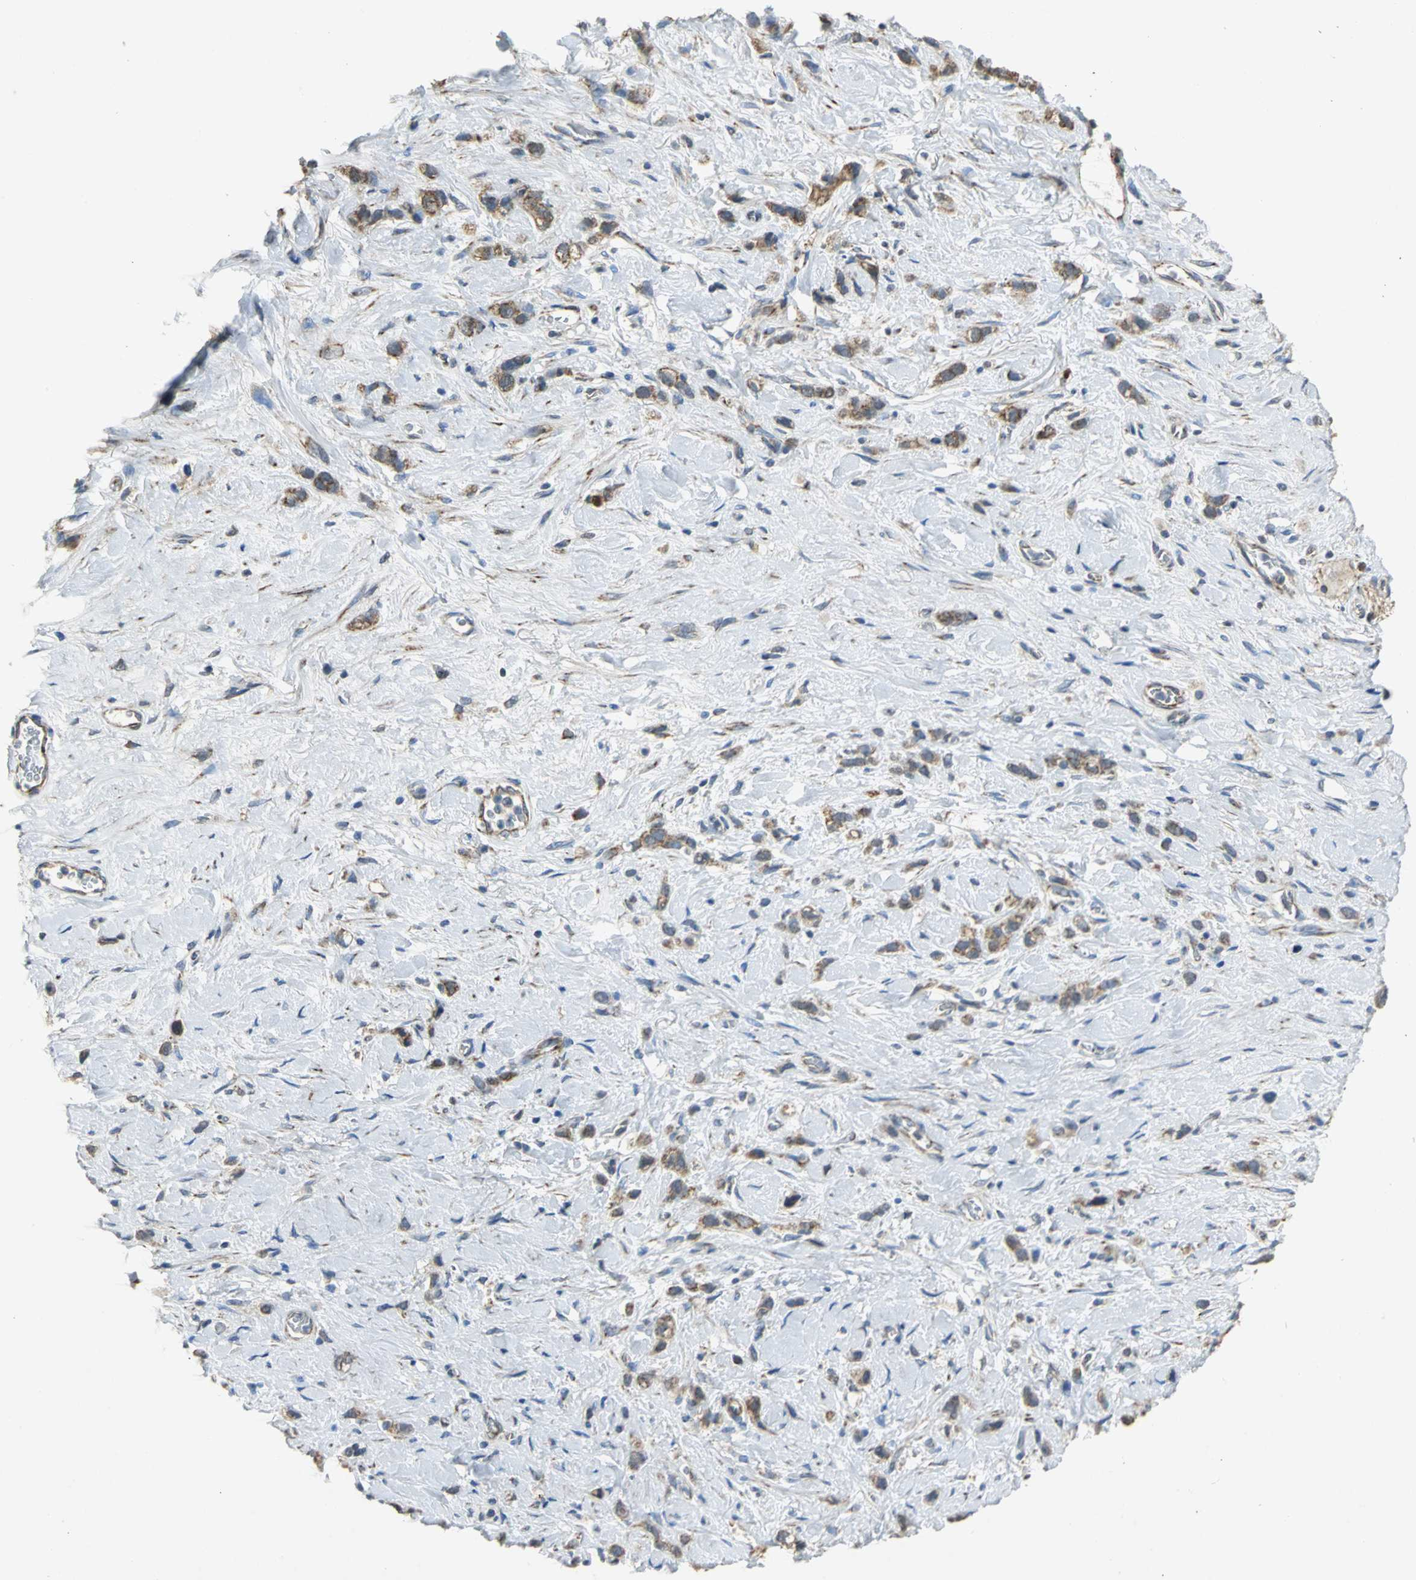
{"staining": {"intensity": "strong", "quantity": ">75%", "location": "cytoplasmic/membranous"}, "tissue": "stomach cancer", "cell_type": "Tumor cells", "image_type": "cancer", "snomed": [{"axis": "morphology", "description": "Normal tissue, NOS"}, {"axis": "morphology", "description": "Adenocarcinoma, NOS"}, {"axis": "morphology", "description": "Adenocarcinoma, High grade"}, {"axis": "topography", "description": "Stomach, upper"}, {"axis": "topography", "description": "Stomach"}], "caption": "IHC image of neoplastic tissue: human stomach cancer stained using immunohistochemistry reveals high levels of strong protein expression localized specifically in the cytoplasmic/membranous of tumor cells, appearing as a cytoplasmic/membranous brown color.", "gene": "NDUFB5", "patient": {"sex": "female", "age": 65}}